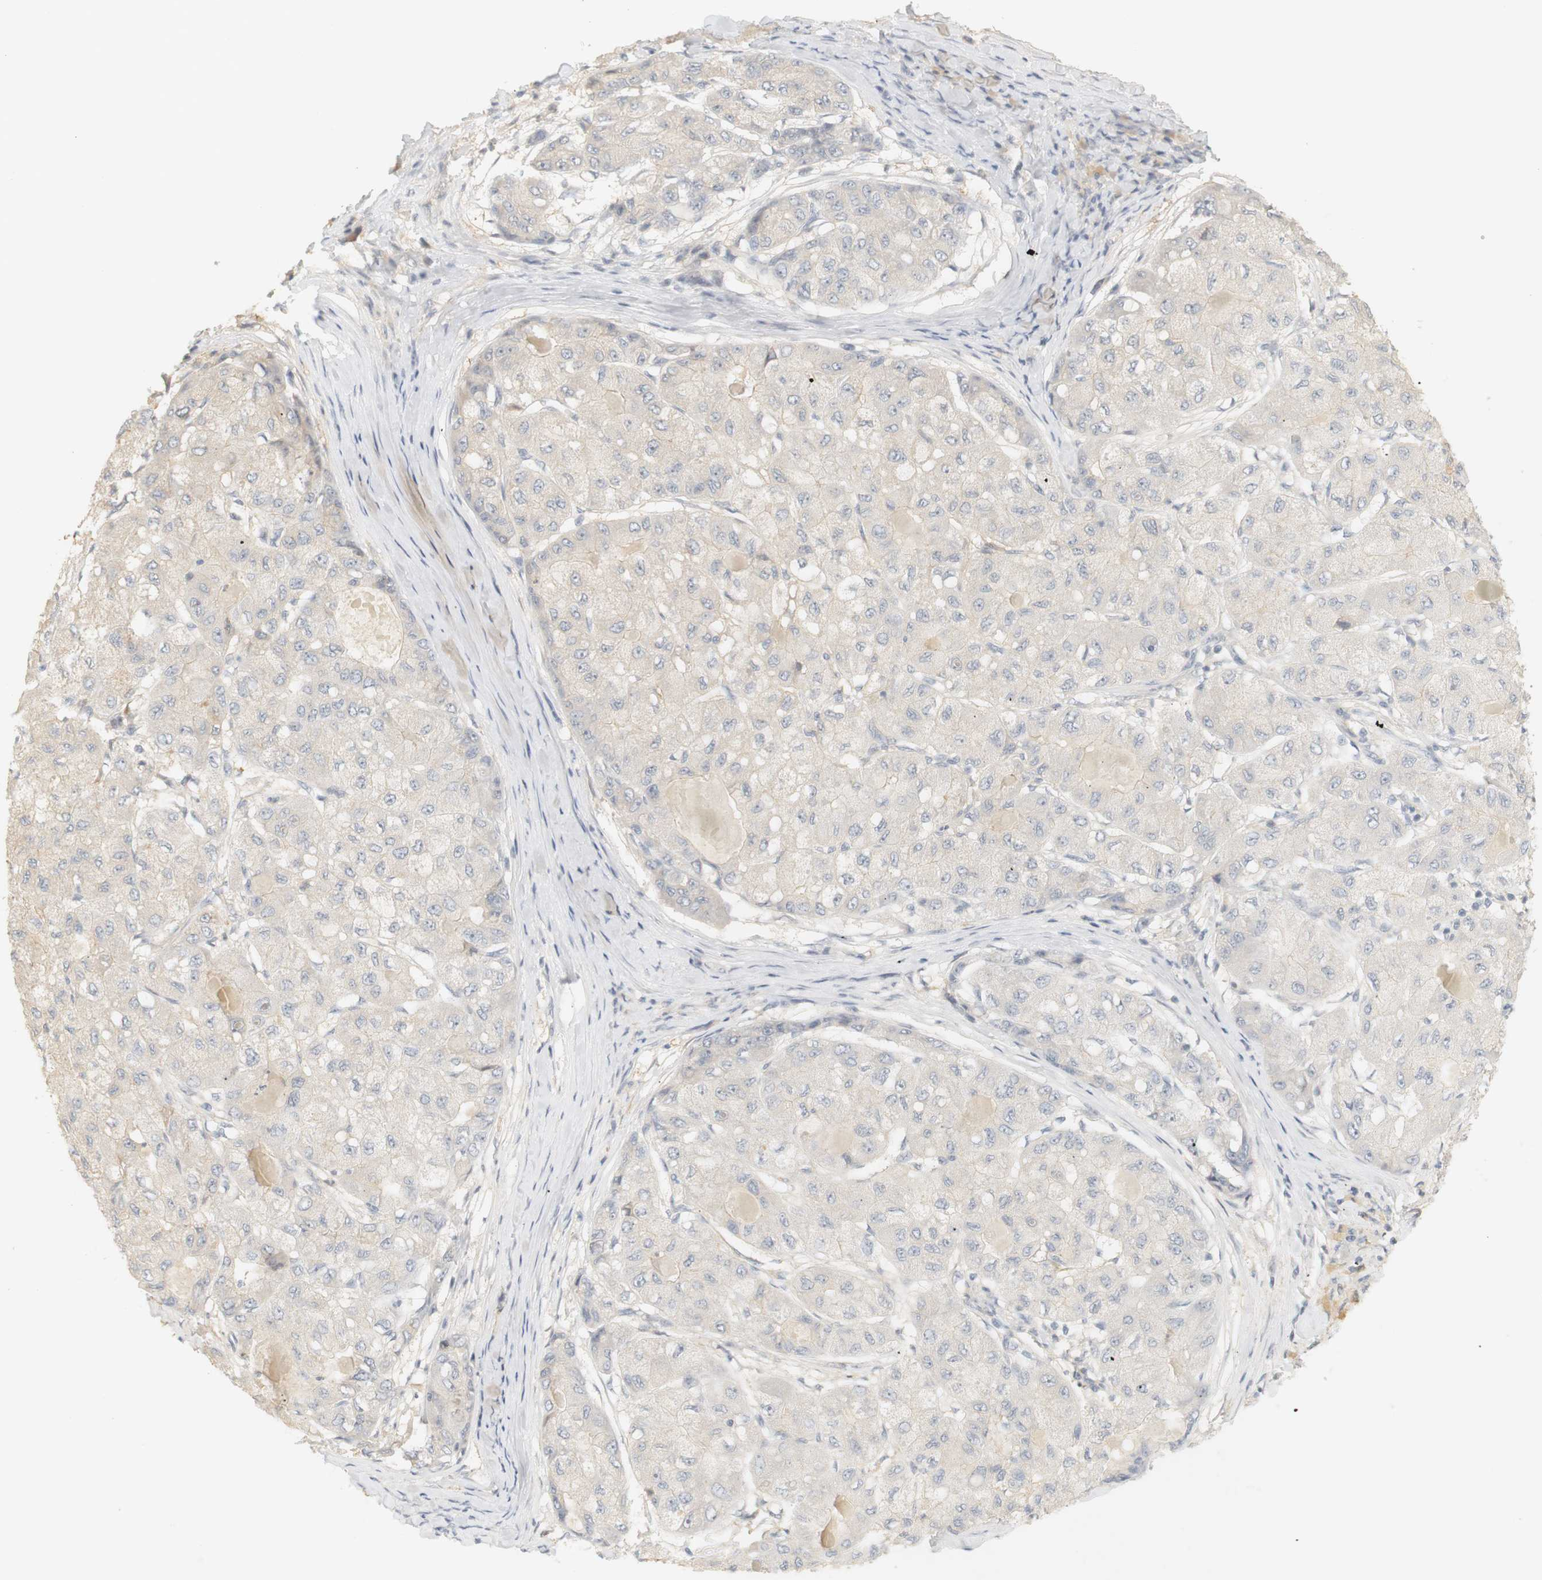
{"staining": {"intensity": "weak", "quantity": "<25%", "location": "cytoplasmic/membranous"}, "tissue": "liver cancer", "cell_type": "Tumor cells", "image_type": "cancer", "snomed": [{"axis": "morphology", "description": "Carcinoma, Hepatocellular, NOS"}, {"axis": "topography", "description": "Liver"}], "caption": "High magnification brightfield microscopy of hepatocellular carcinoma (liver) stained with DAB (brown) and counterstained with hematoxylin (blue): tumor cells show no significant expression.", "gene": "RTN3", "patient": {"sex": "male", "age": 80}}